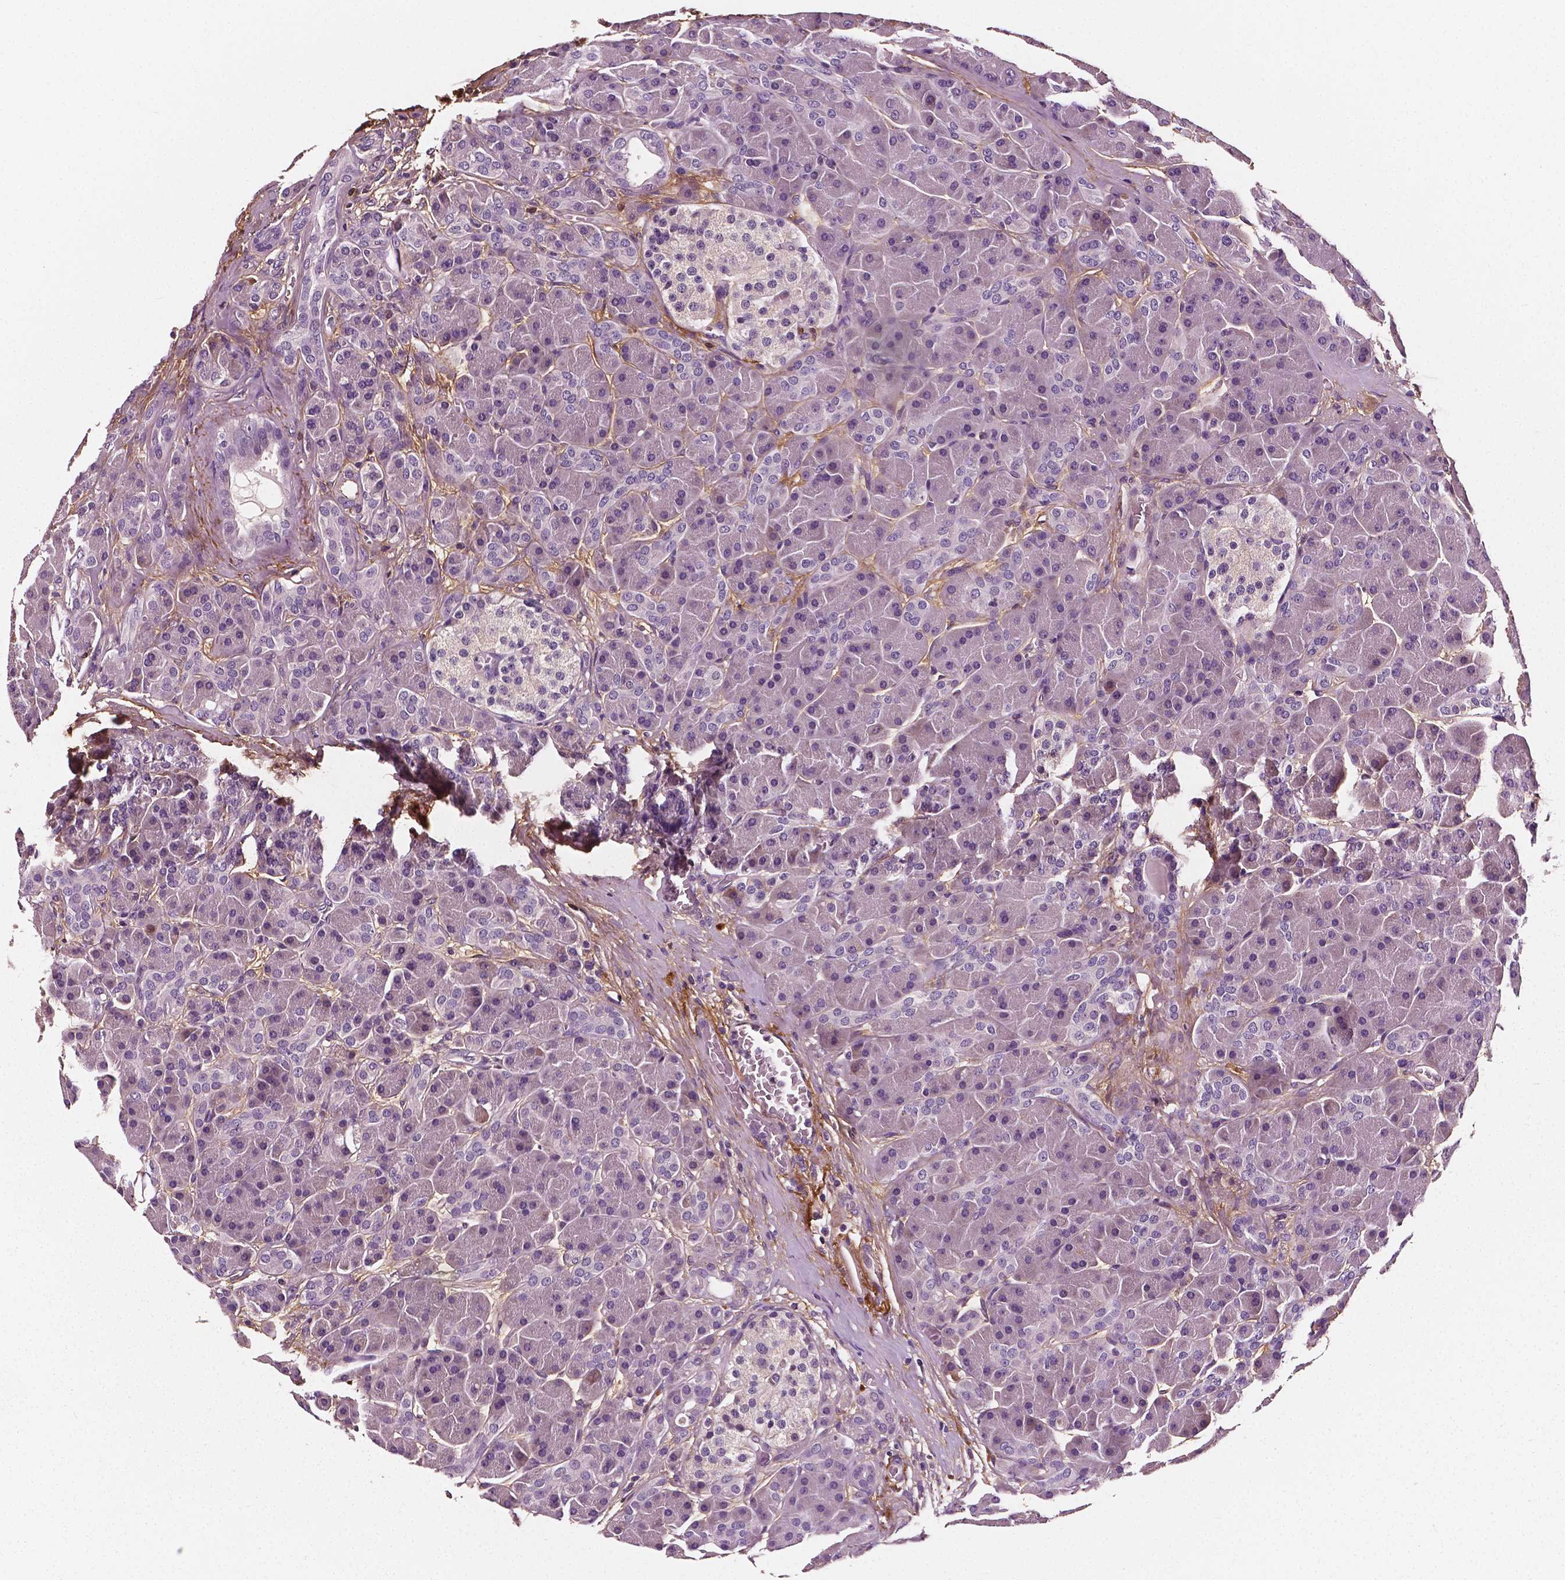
{"staining": {"intensity": "weak", "quantity": "<25%", "location": "nuclear"}, "tissue": "pancreas", "cell_type": "Exocrine glandular cells", "image_type": "normal", "snomed": [{"axis": "morphology", "description": "Normal tissue, NOS"}, {"axis": "topography", "description": "Pancreas"}], "caption": "IHC image of benign human pancreas stained for a protein (brown), which displays no positivity in exocrine glandular cells. (DAB (3,3'-diaminobenzidine) immunohistochemistry with hematoxylin counter stain).", "gene": "FBLN1", "patient": {"sex": "male", "age": 55}}